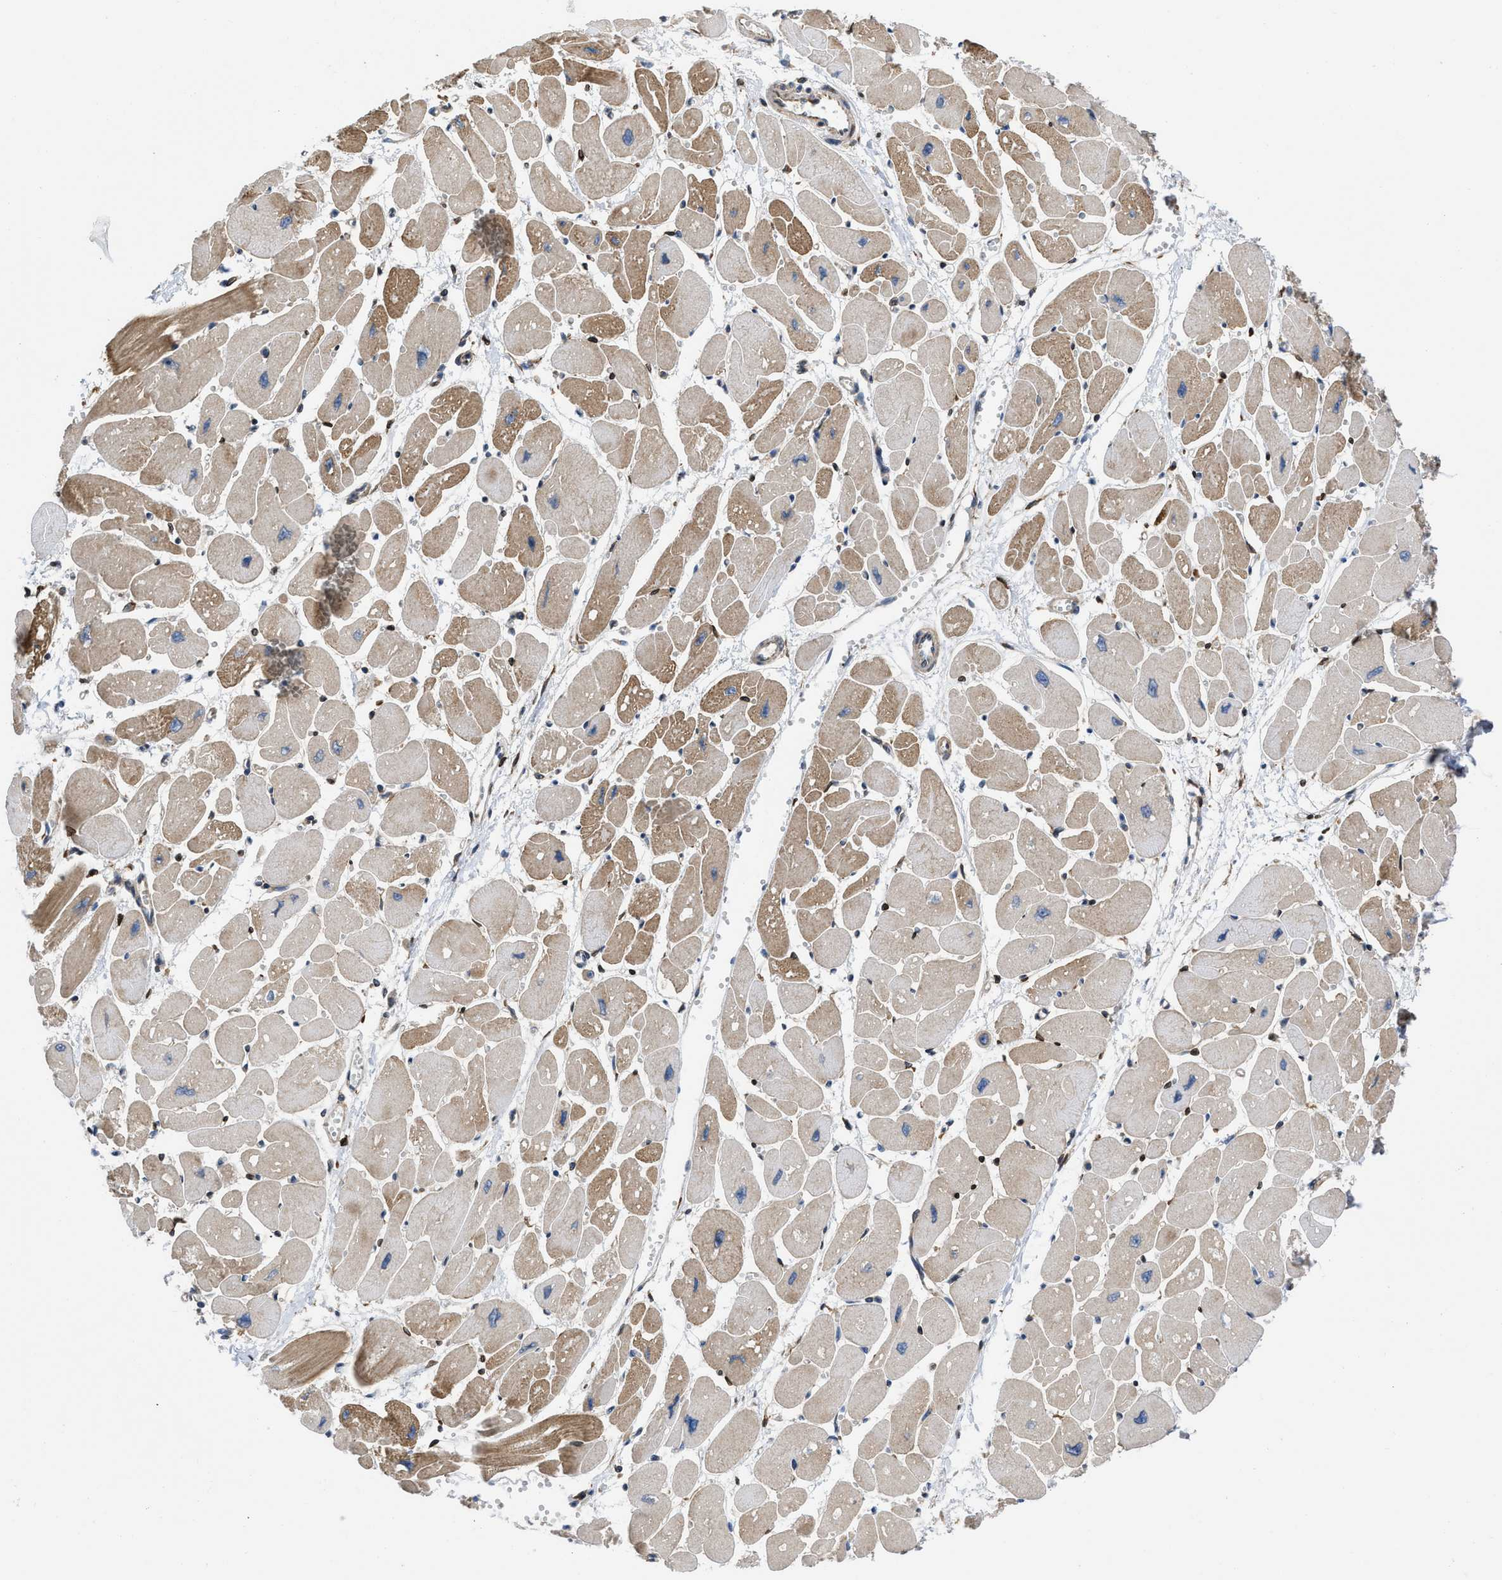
{"staining": {"intensity": "moderate", "quantity": "25%-75%", "location": "cytoplasmic/membranous"}, "tissue": "heart muscle", "cell_type": "Cardiomyocytes", "image_type": "normal", "snomed": [{"axis": "morphology", "description": "Normal tissue, NOS"}, {"axis": "topography", "description": "Heart"}], "caption": "A brown stain shows moderate cytoplasmic/membranous positivity of a protein in cardiomyocytes of benign heart muscle. The staining is performed using DAB brown chromogen to label protein expression. The nuclei are counter-stained blue using hematoxylin.", "gene": "ERLIN2", "patient": {"sex": "female", "age": 54}}